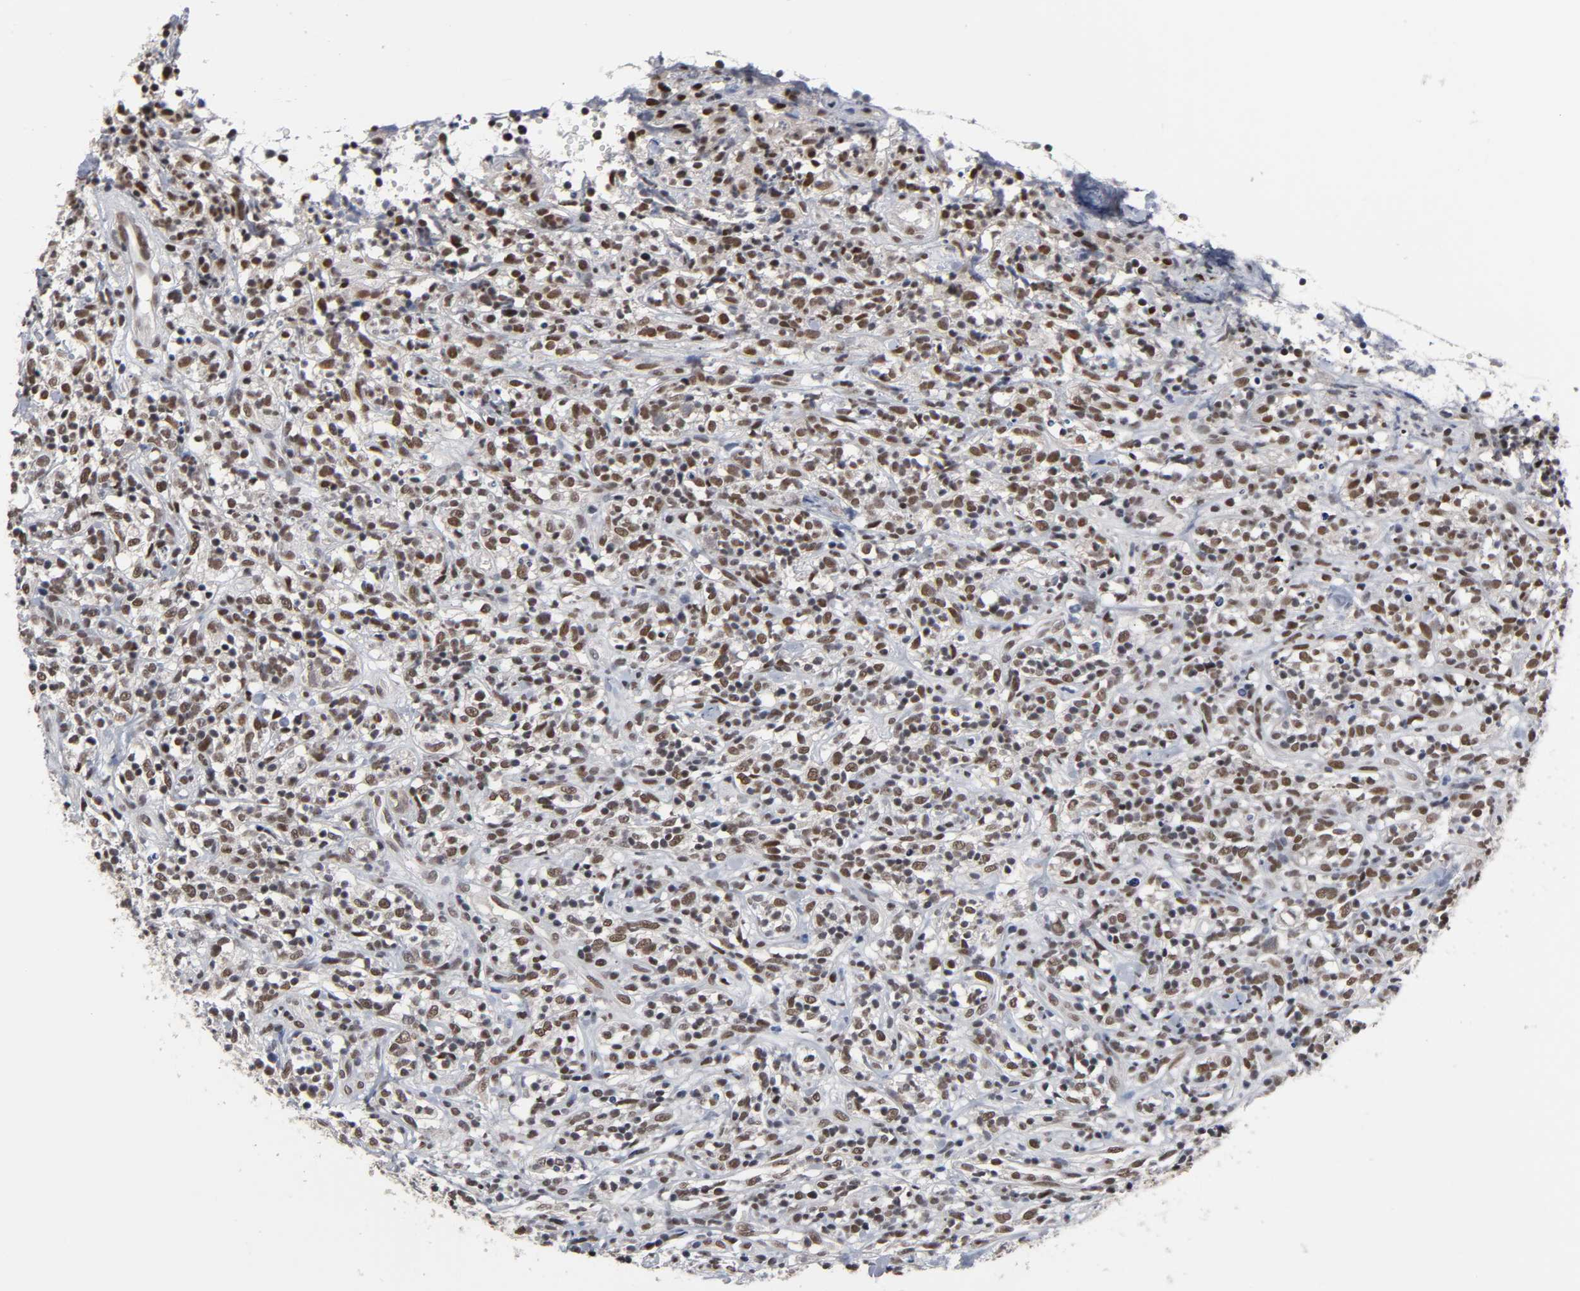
{"staining": {"intensity": "moderate", "quantity": ">75%", "location": "nuclear"}, "tissue": "lymphoma", "cell_type": "Tumor cells", "image_type": "cancer", "snomed": [{"axis": "morphology", "description": "Malignant lymphoma, non-Hodgkin's type, High grade"}, {"axis": "topography", "description": "Lymph node"}], "caption": "This image reveals lymphoma stained with immunohistochemistry (IHC) to label a protein in brown. The nuclear of tumor cells show moderate positivity for the protein. Nuclei are counter-stained blue.", "gene": "TRIM33", "patient": {"sex": "female", "age": 73}}